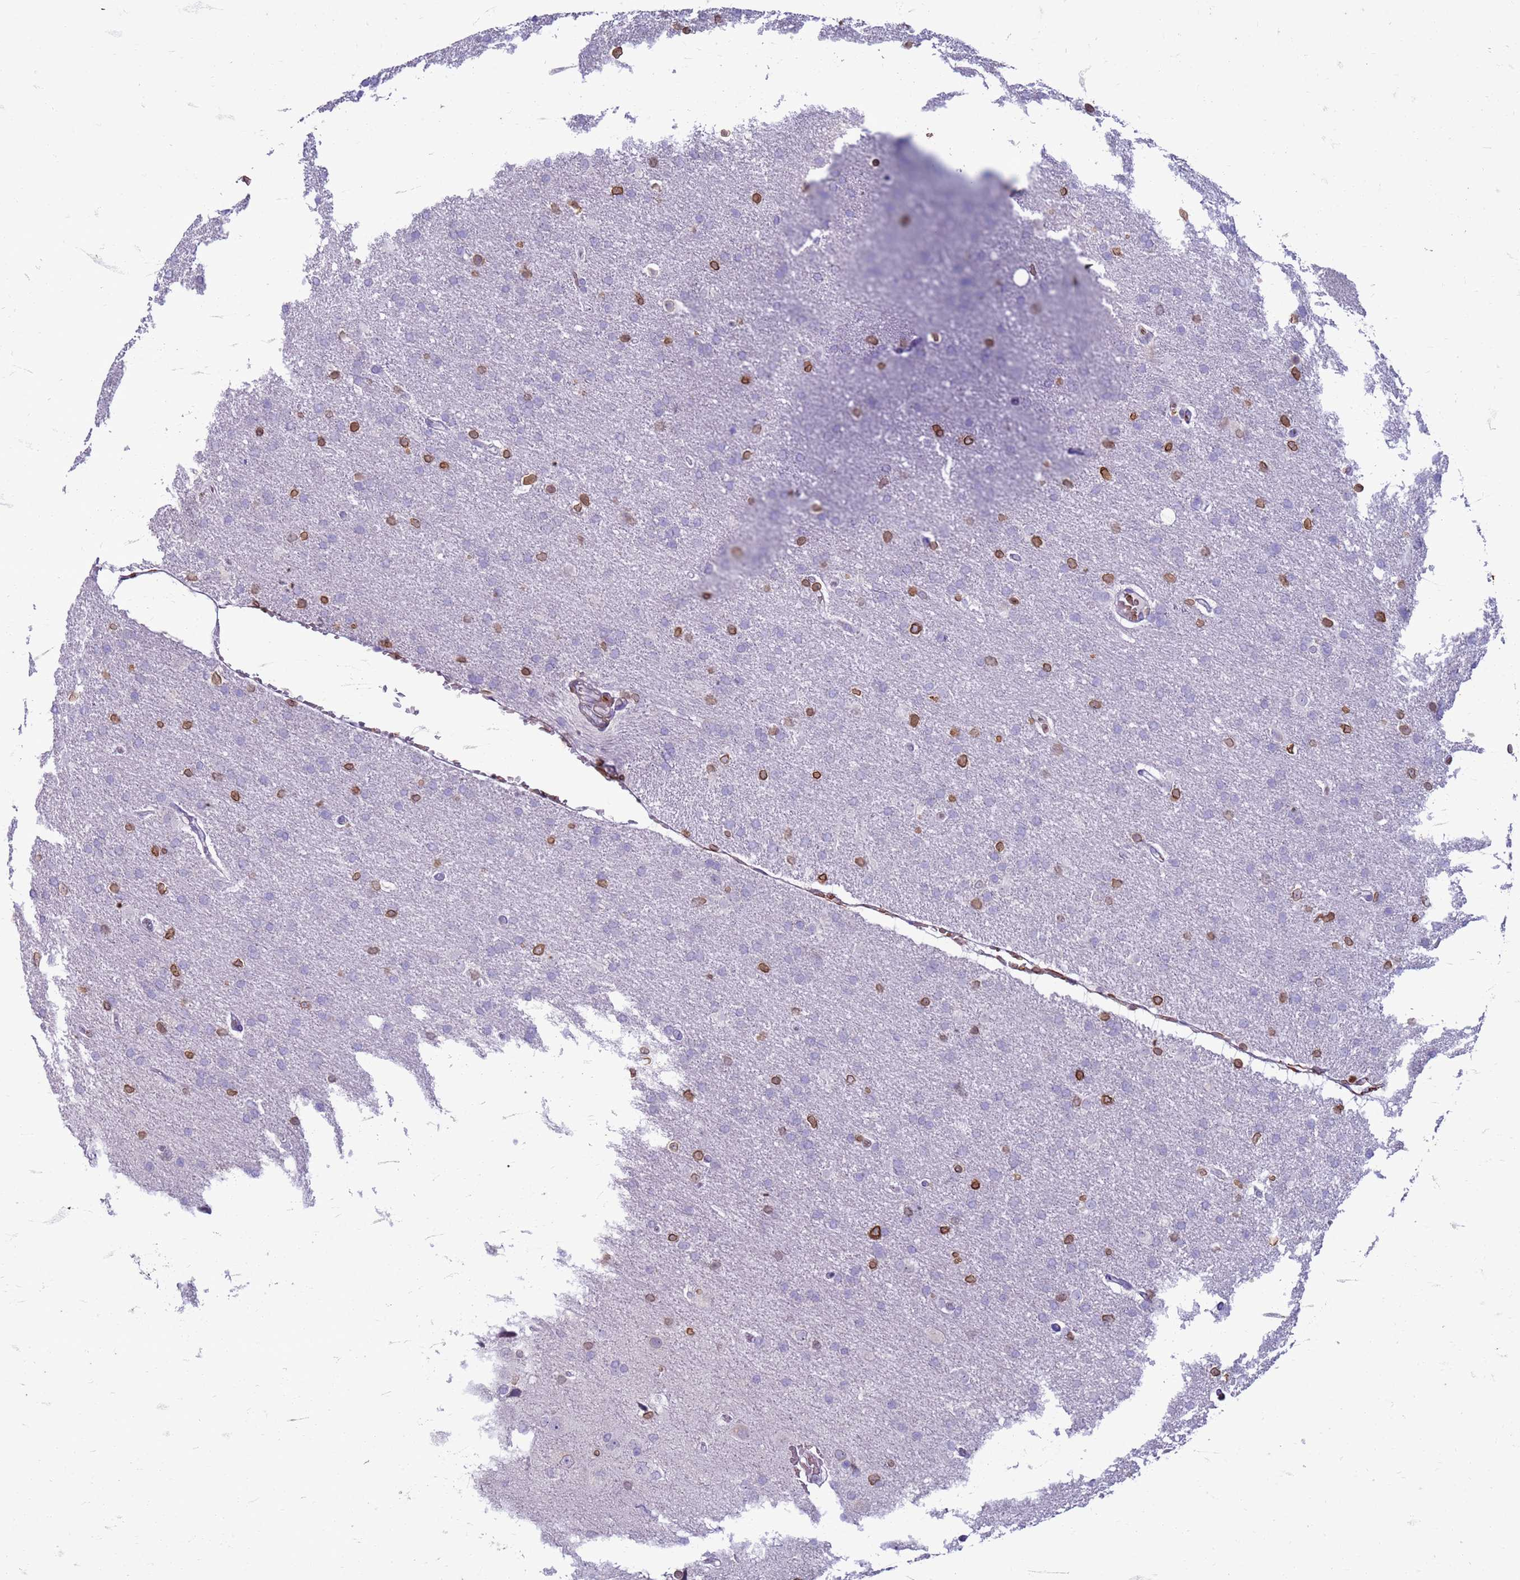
{"staining": {"intensity": "moderate", "quantity": "<25%", "location": "cytoplasmic/membranous,nuclear"}, "tissue": "glioma", "cell_type": "Tumor cells", "image_type": "cancer", "snomed": [{"axis": "morphology", "description": "Glioma, malignant, High grade"}, {"axis": "topography", "description": "Brain"}], "caption": "Immunohistochemistry image of human malignant glioma (high-grade) stained for a protein (brown), which shows low levels of moderate cytoplasmic/membranous and nuclear positivity in approximately <25% of tumor cells.", "gene": "METTL25B", "patient": {"sex": "male", "age": 72}}